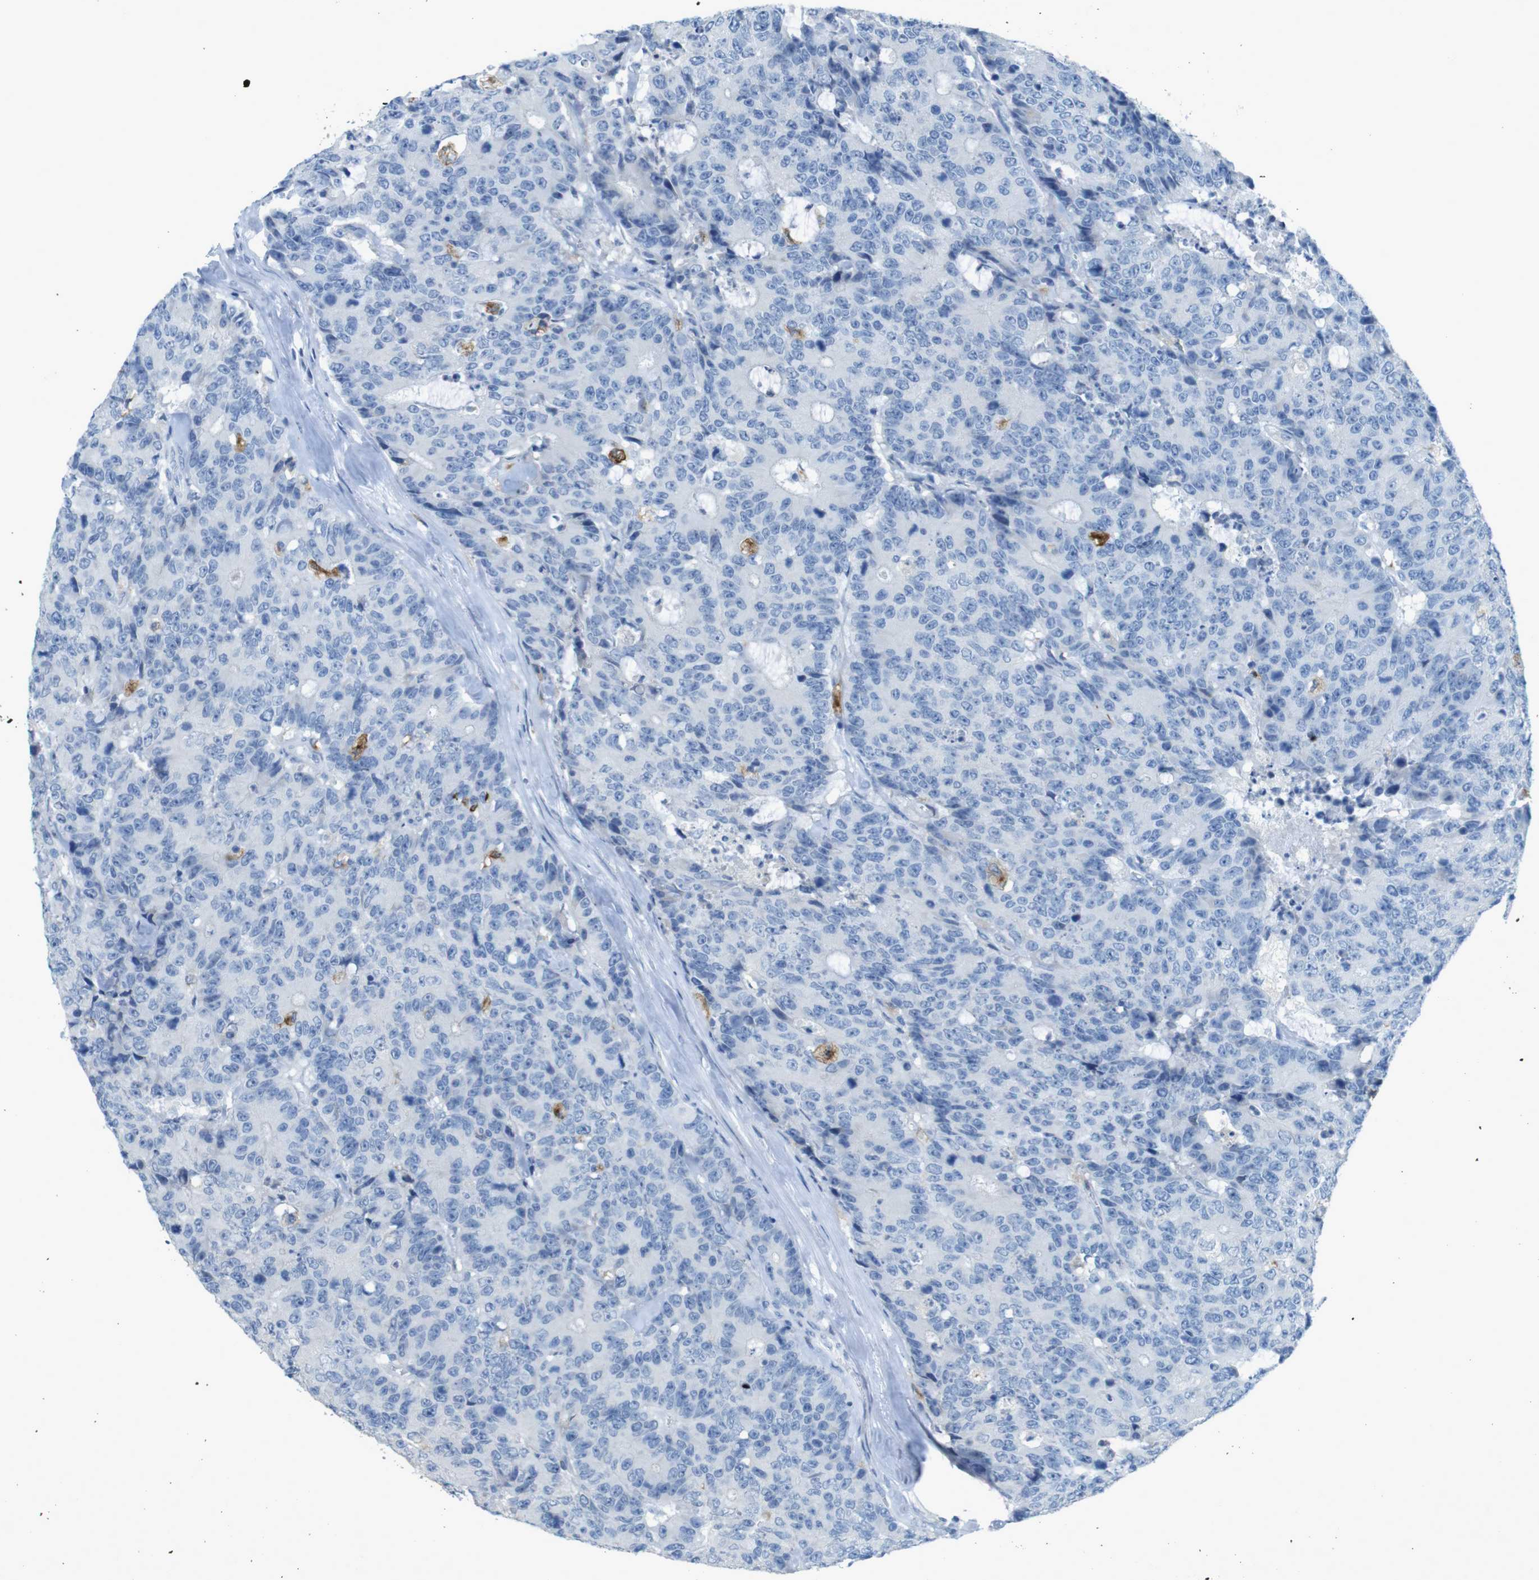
{"staining": {"intensity": "negative", "quantity": "none", "location": "none"}, "tissue": "colorectal cancer", "cell_type": "Tumor cells", "image_type": "cancer", "snomed": [{"axis": "morphology", "description": "Adenocarcinoma, NOS"}, {"axis": "topography", "description": "Colon"}], "caption": "Tumor cells show no significant protein staining in colorectal cancer (adenocarcinoma).", "gene": "CD320", "patient": {"sex": "female", "age": 86}}